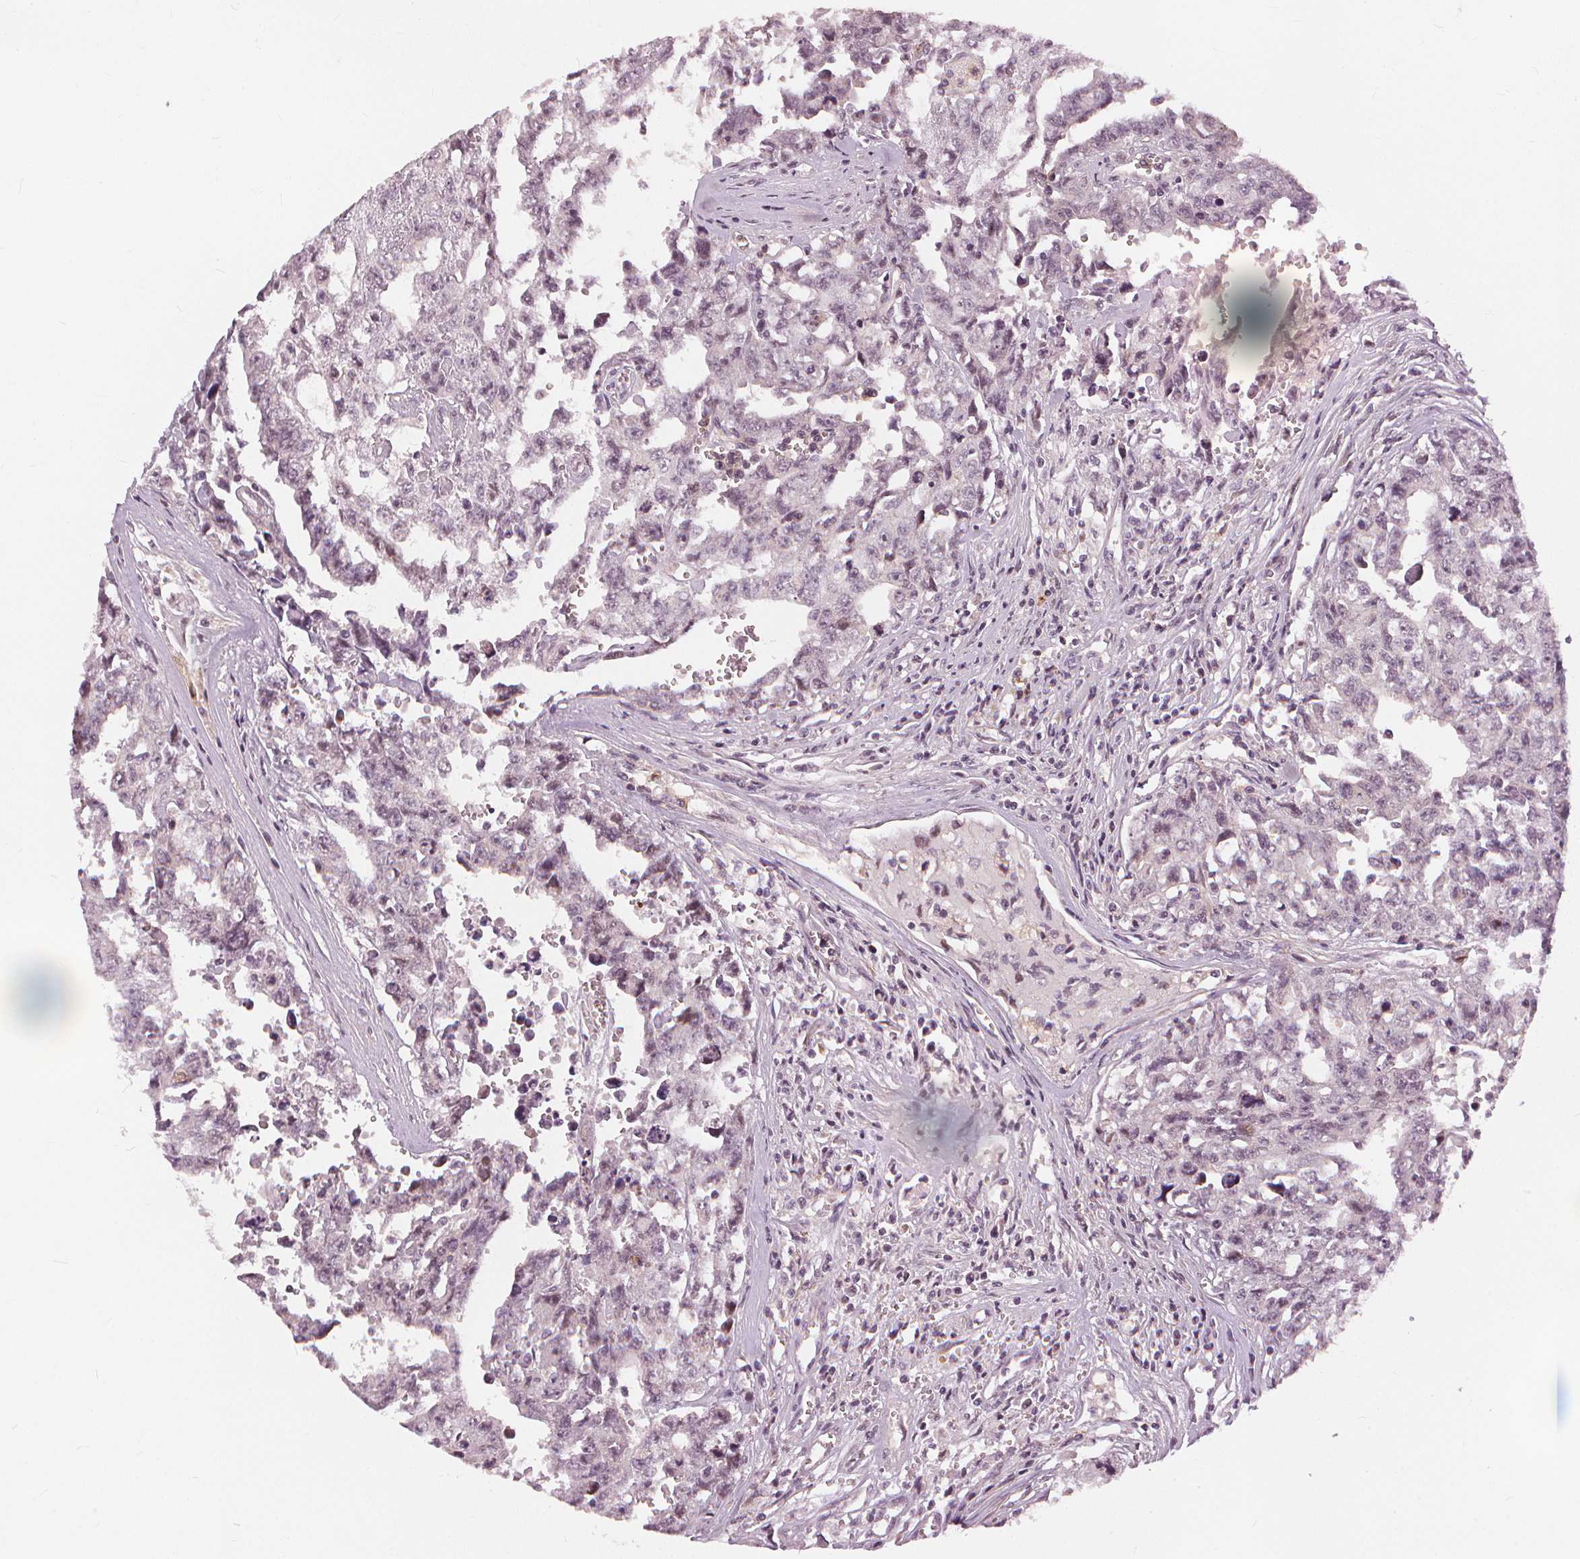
{"staining": {"intensity": "negative", "quantity": "none", "location": "none"}, "tissue": "testis cancer", "cell_type": "Tumor cells", "image_type": "cancer", "snomed": [{"axis": "morphology", "description": "Carcinoma, Embryonal, NOS"}, {"axis": "topography", "description": "Testis"}], "caption": "Testis cancer stained for a protein using immunohistochemistry (IHC) shows no expression tumor cells.", "gene": "SLC34A1", "patient": {"sex": "male", "age": 24}}